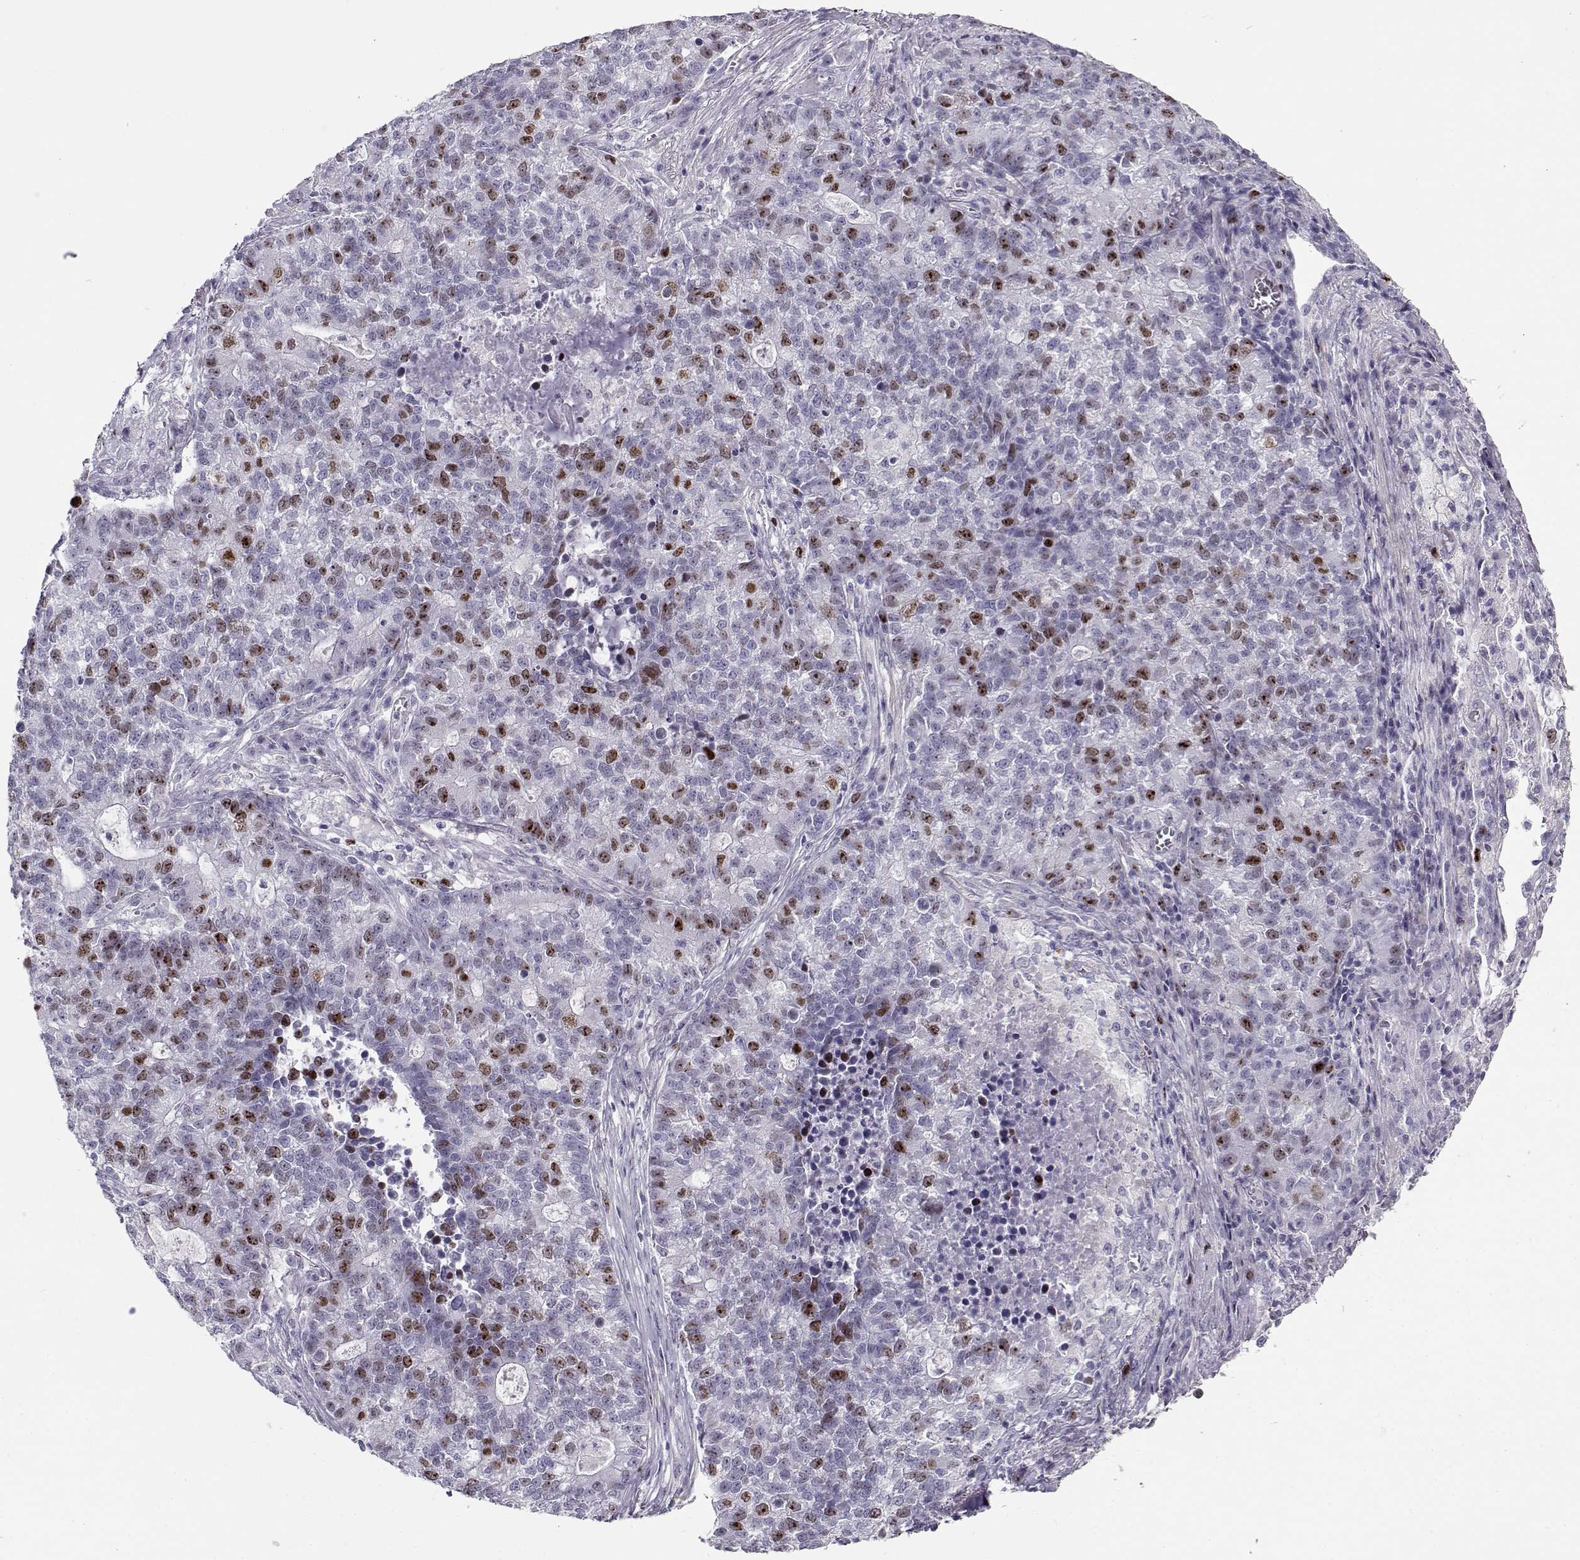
{"staining": {"intensity": "strong", "quantity": "<25%", "location": "nuclear"}, "tissue": "lung cancer", "cell_type": "Tumor cells", "image_type": "cancer", "snomed": [{"axis": "morphology", "description": "Adenocarcinoma, NOS"}, {"axis": "topography", "description": "Lung"}], "caption": "An immunohistochemistry image of tumor tissue is shown. Protein staining in brown highlights strong nuclear positivity in lung cancer within tumor cells. (IHC, brightfield microscopy, high magnification).", "gene": "NPW", "patient": {"sex": "male", "age": 57}}